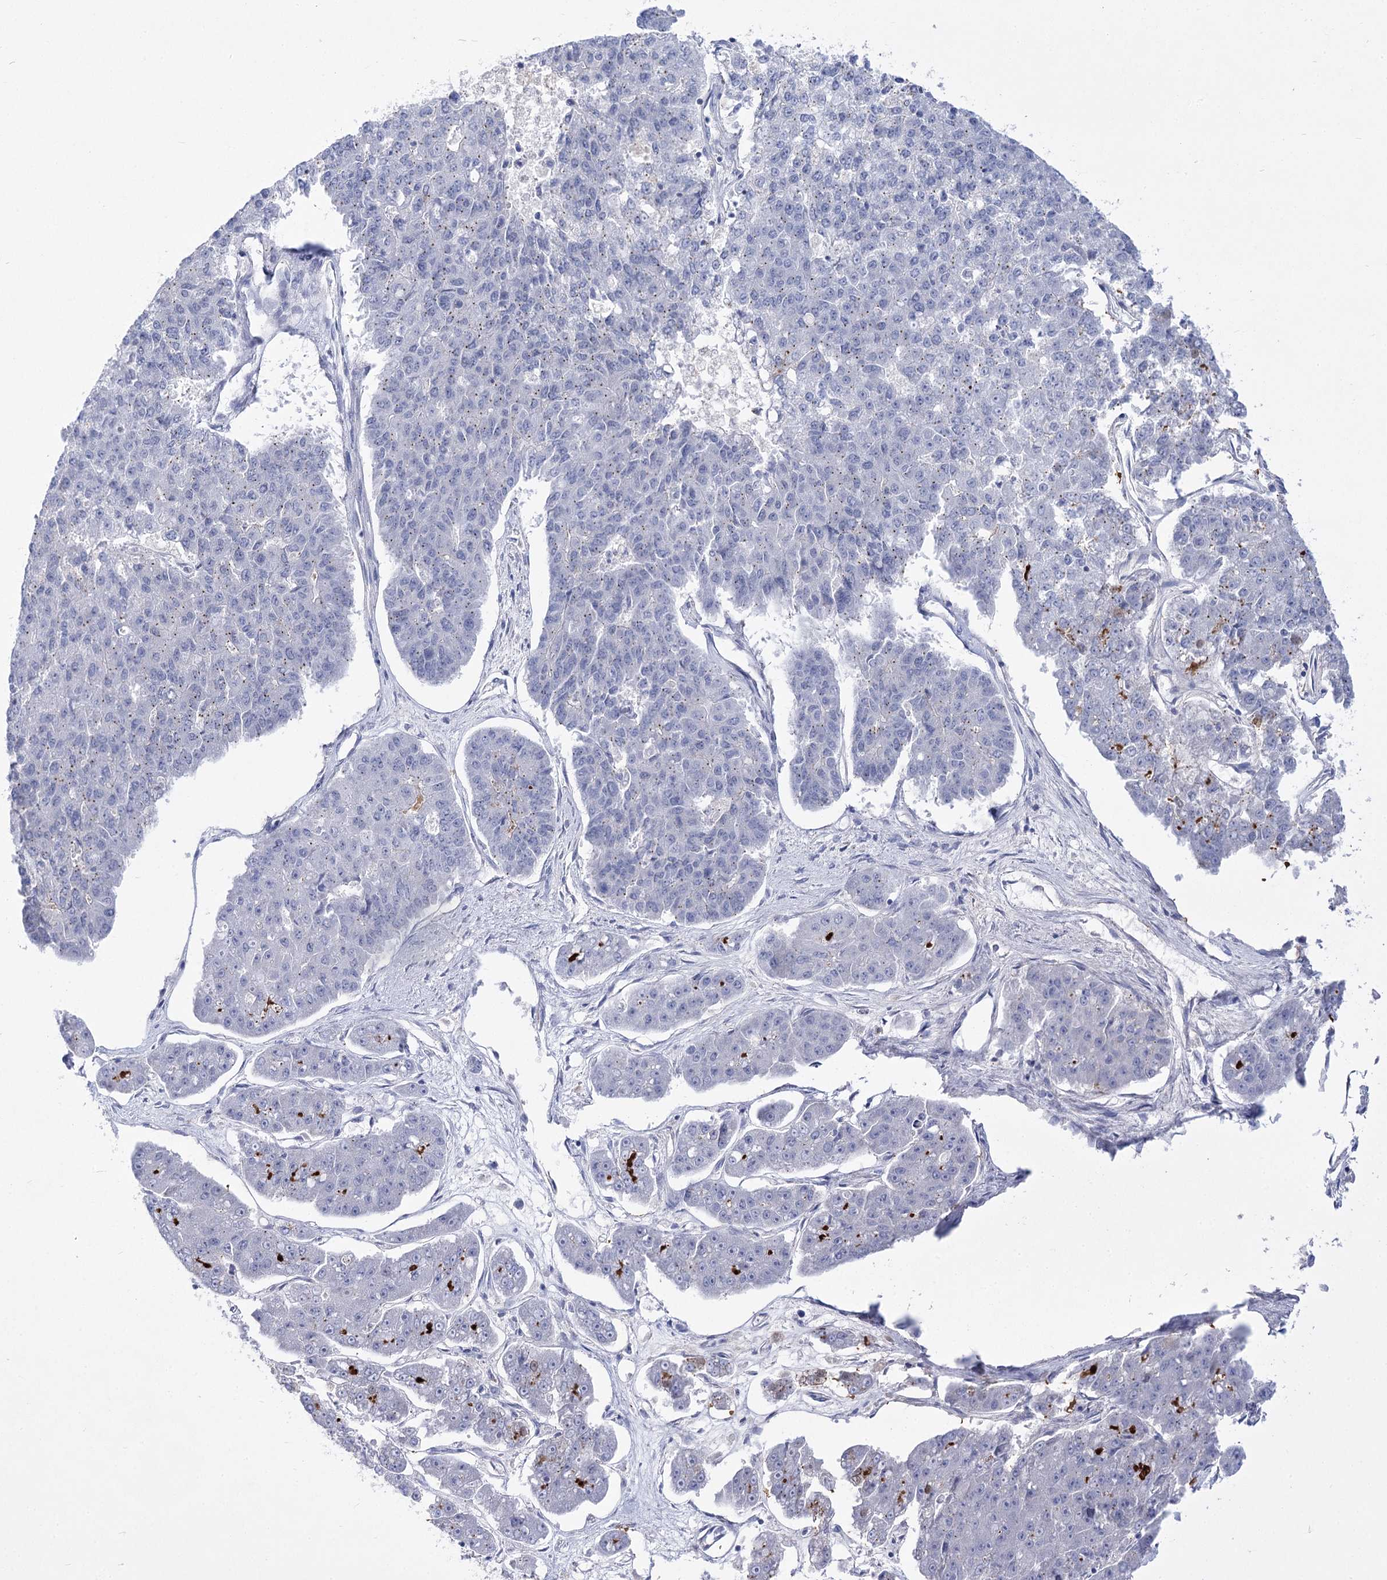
{"staining": {"intensity": "negative", "quantity": "none", "location": "none"}, "tissue": "pancreatic cancer", "cell_type": "Tumor cells", "image_type": "cancer", "snomed": [{"axis": "morphology", "description": "Adenocarcinoma, NOS"}, {"axis": "topography", "description": "Pancreas"}], "caption": "An image of human pancreatic cancer (adenocarcinoma) is negative for staining in tumor cells.", "gene": "ATP10B", "patient": {"sex": "male", "age": 50}}